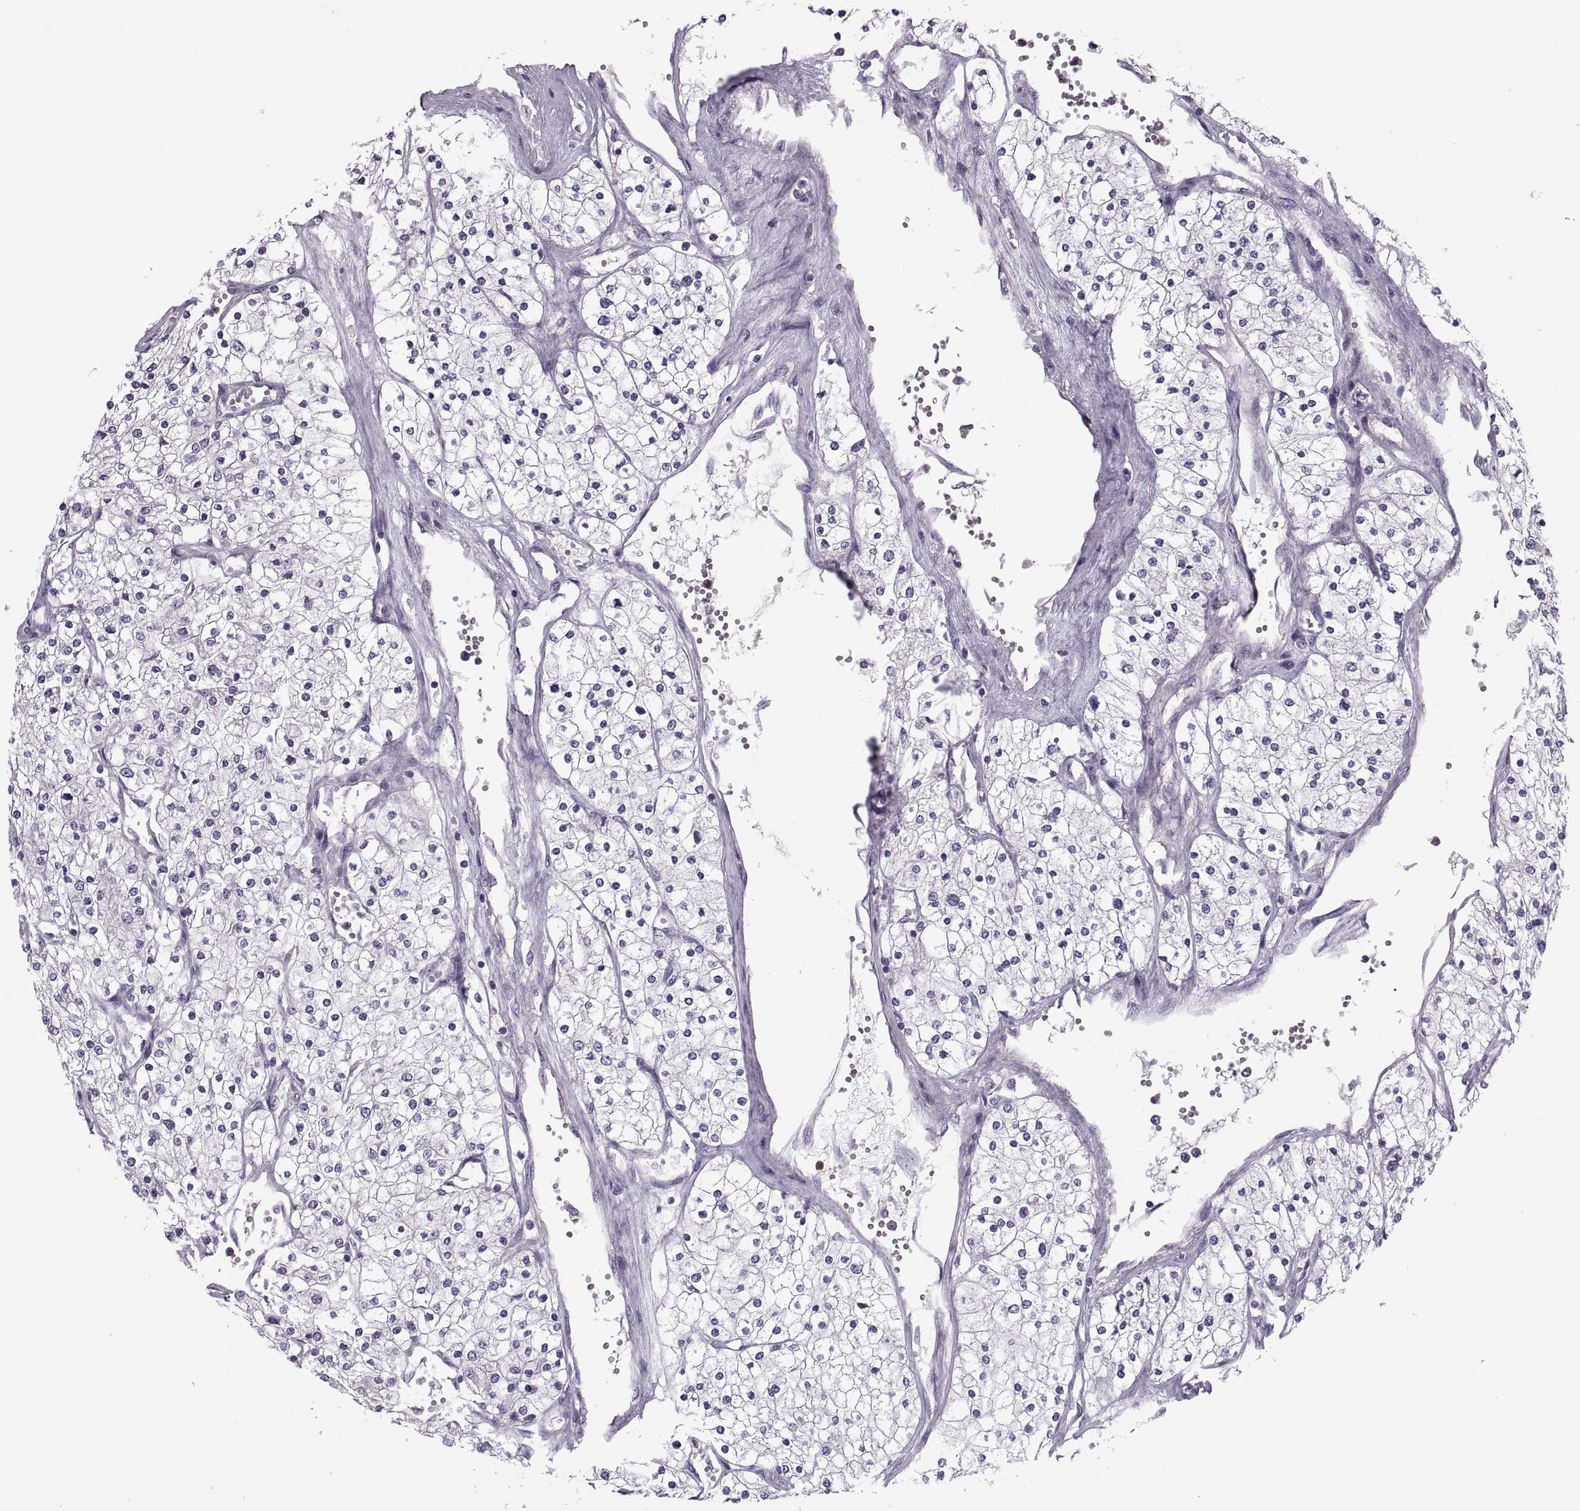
{"staining": {"intensity": "negative", "quantity": "none", "location": "none"}, "tissue": "renal cancer", "cell_type": "Tumor cells", "image_type": "cancer", "snomed": [{"axis": "morphology", "description": "Adenocarcinoma, NOS"}, {"axis": "topography", "description": "Kidney"}], "caption": "Immunohistochemistry (IHC) histopathology image of neoplastic tissue: renal cancer stained with DAB demonstrates no significant protein staining in tumor cells.", "gene": "ODF3", "patient": {"sex": "male", "age": 80}}